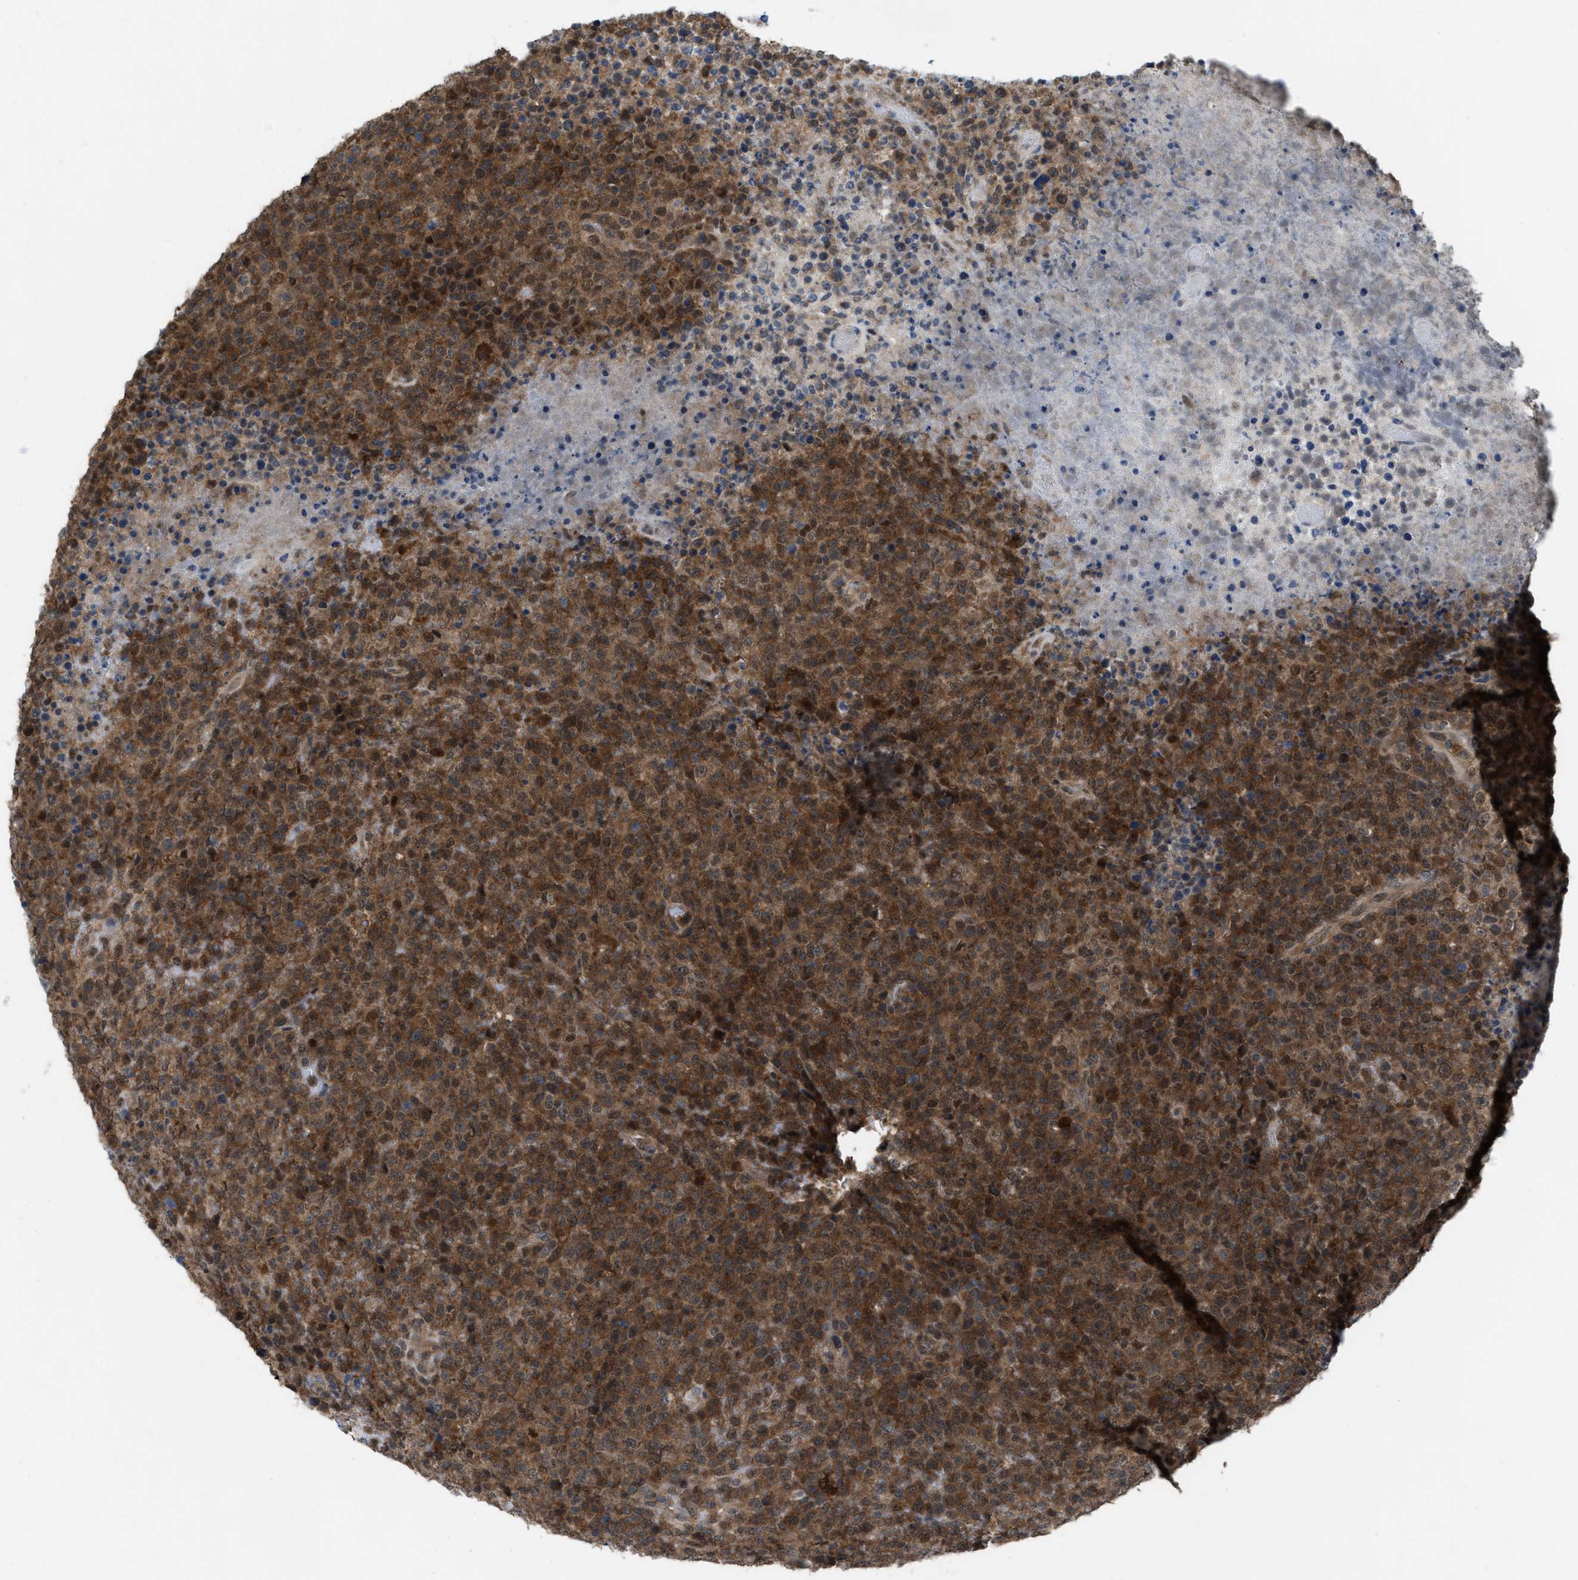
{"staining": {"intensity": "moderate", "quantity": ">75%", "location": "nuclear"}, "tissue": "lymphoma", "cell_type": "Tumor cells", "image_type": "cancer", "snomed": [{"axis": "morphology", "description": "Malignant lymphoma, non-Hodgkin's type, High grade"}, {"axis": "topography", "description": "Lymph node"}], "caption": "High-magnification brightfield microscopy of lymphoma stained with DAB (brown) and counterstained with hematoxylin (blue). tumor cells exhibit moderate nuclear staining is seen in about>75% of cells.", "gene": "PLAA", "patient": {"sex": "male", "age": 13}}